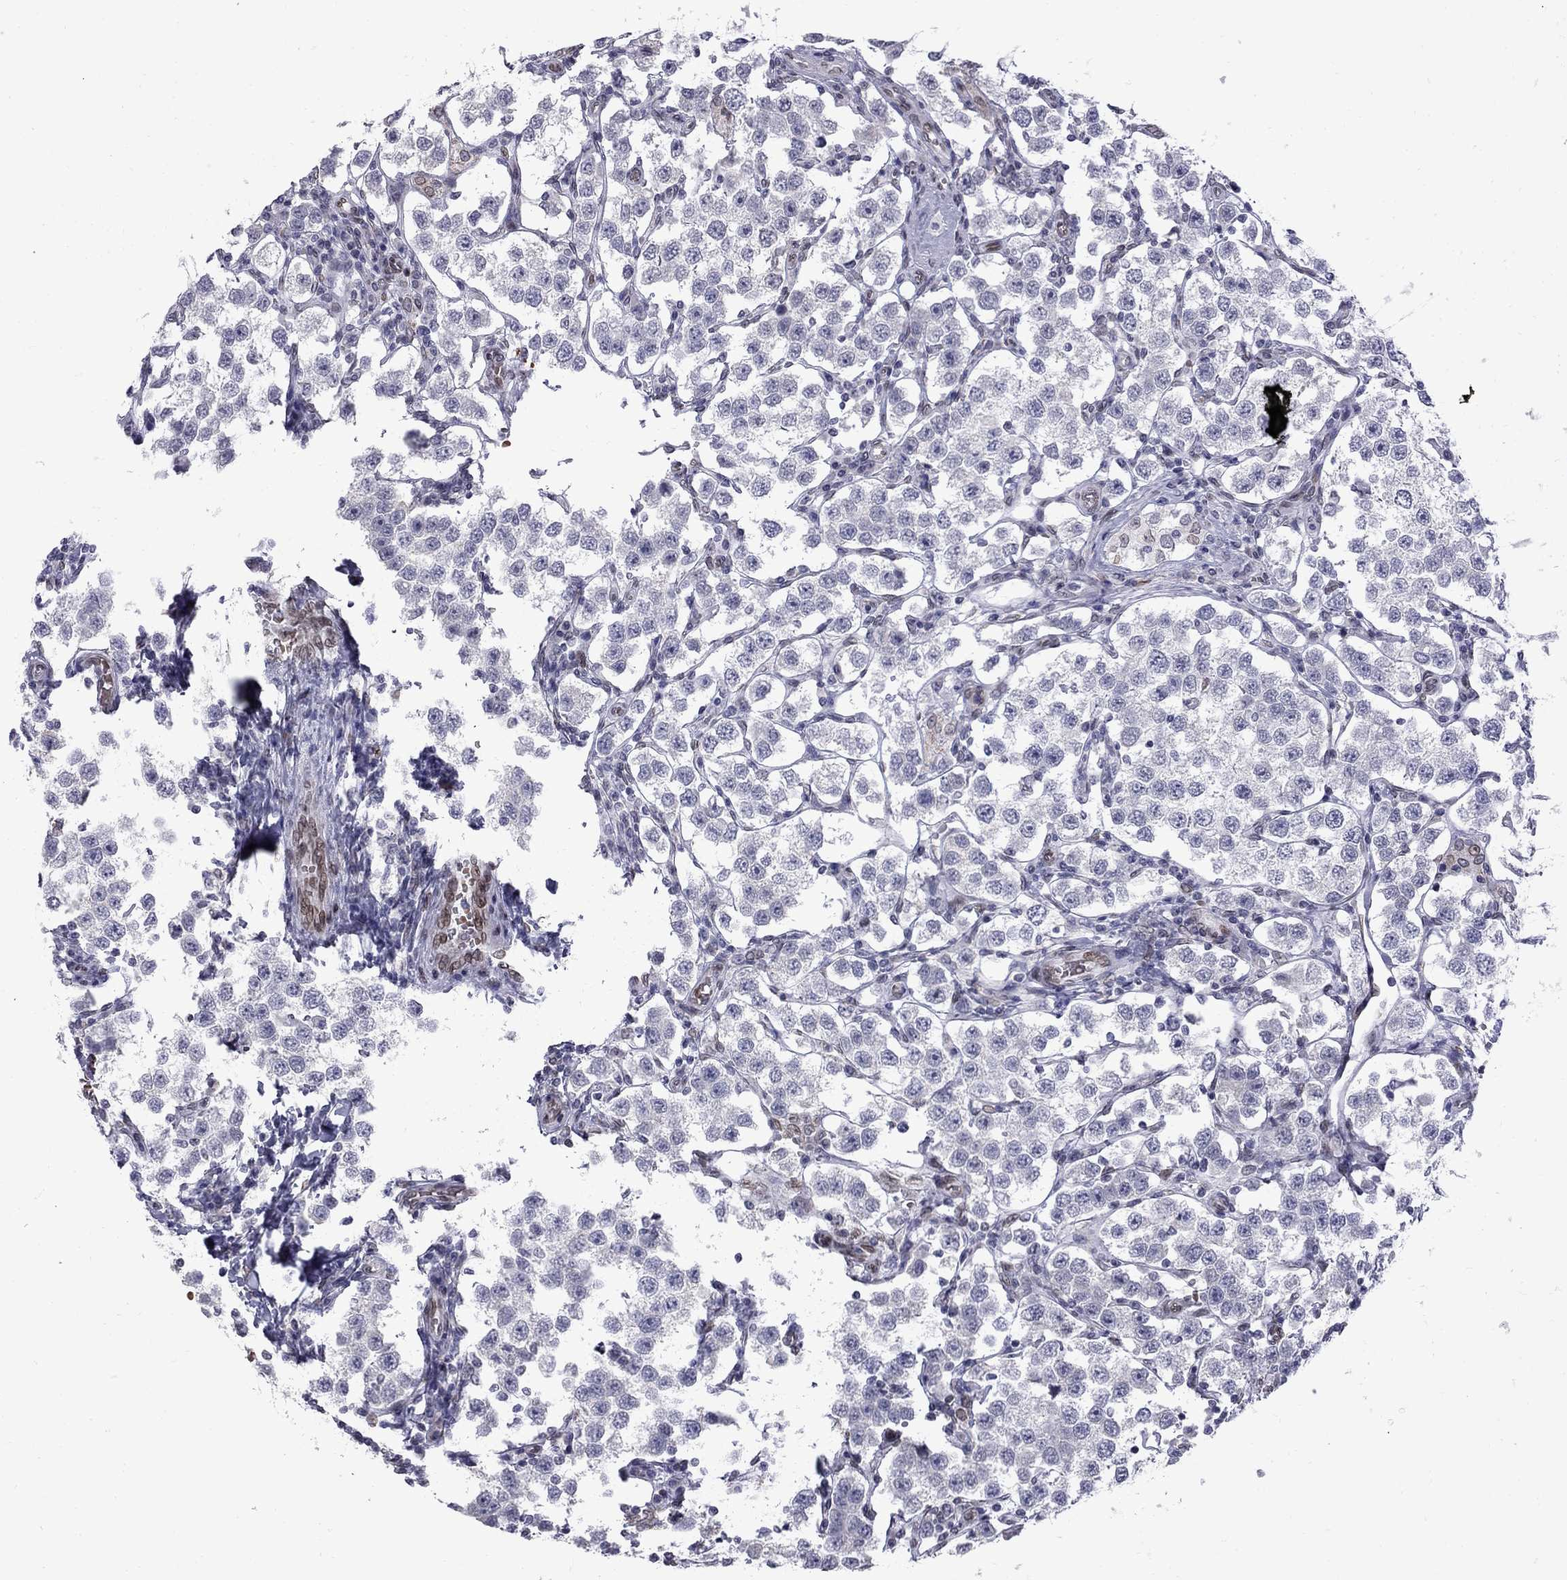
{"staining": {"intensity": "negative", "quantity": "none", "location": "none"}, "tissue": "testis cancer", "cell_type": "Tumor cells", "image_type": "cancer", "snomed": [{"axis": "morphology", "description": "Seminoma, NOS"}, {"axis": "topography", "description": "Testis"}], "caption": "Immunohistochemistry (IHC) histopathology image of neoplastic tissue: testis cancer stained with DAB demonstrates no significant protein positivity in tumor cells. The staining is performed using DAB (3,3'-diaminobenzidine) brown chromogen with nuclei counter-stained in using hematoxylin.", "gene": "CLTCL1", "patient": {"sex": "male", "age": 37}}